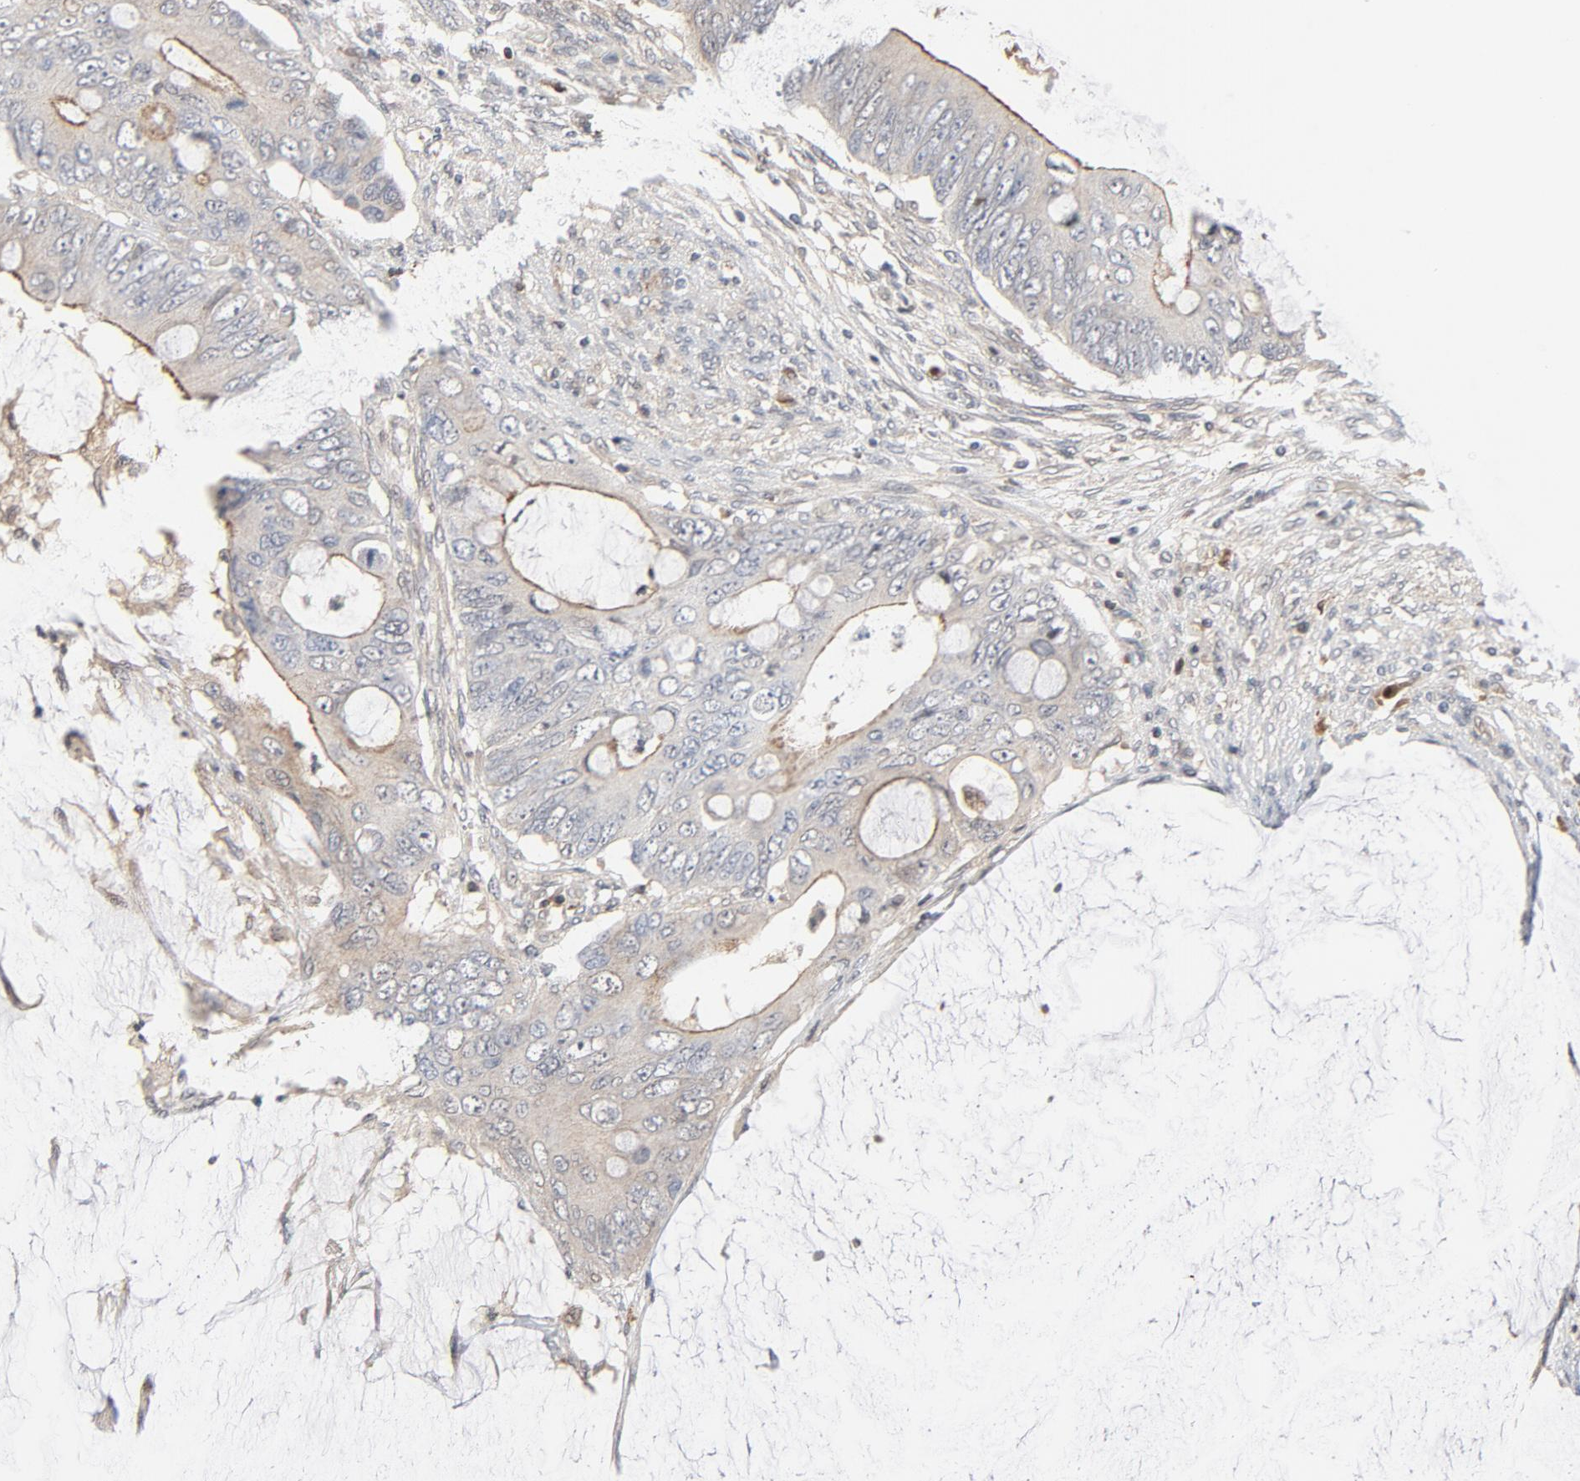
{"staining": {"intensity": "weak", "quantity": "25%-75%", "location": "cytoplasmic/membranous"}, "tissue": "colorectal cancer", "cell_type": "Tumor cells", "image_type": "cancer", "snomed": [{"axis": "morphology", "description": "Normal tissue, NOS"}, {"axis": "morphology", "description": "Adenocarcinoma, NOS"}, {"axis": "topography", "description": "Rectum"}, {"axis": "topography", "description": "Peripheral nerve tissue"}], "caption": "This photomicrograph shows IHC staining of colorectal adenocarcinoma, with low weak cytoplasmic/membranous staining in about 25%-75% of tumor cells.", "gene": "TRADD", "patient": {"sex": "female", "age": 77}}